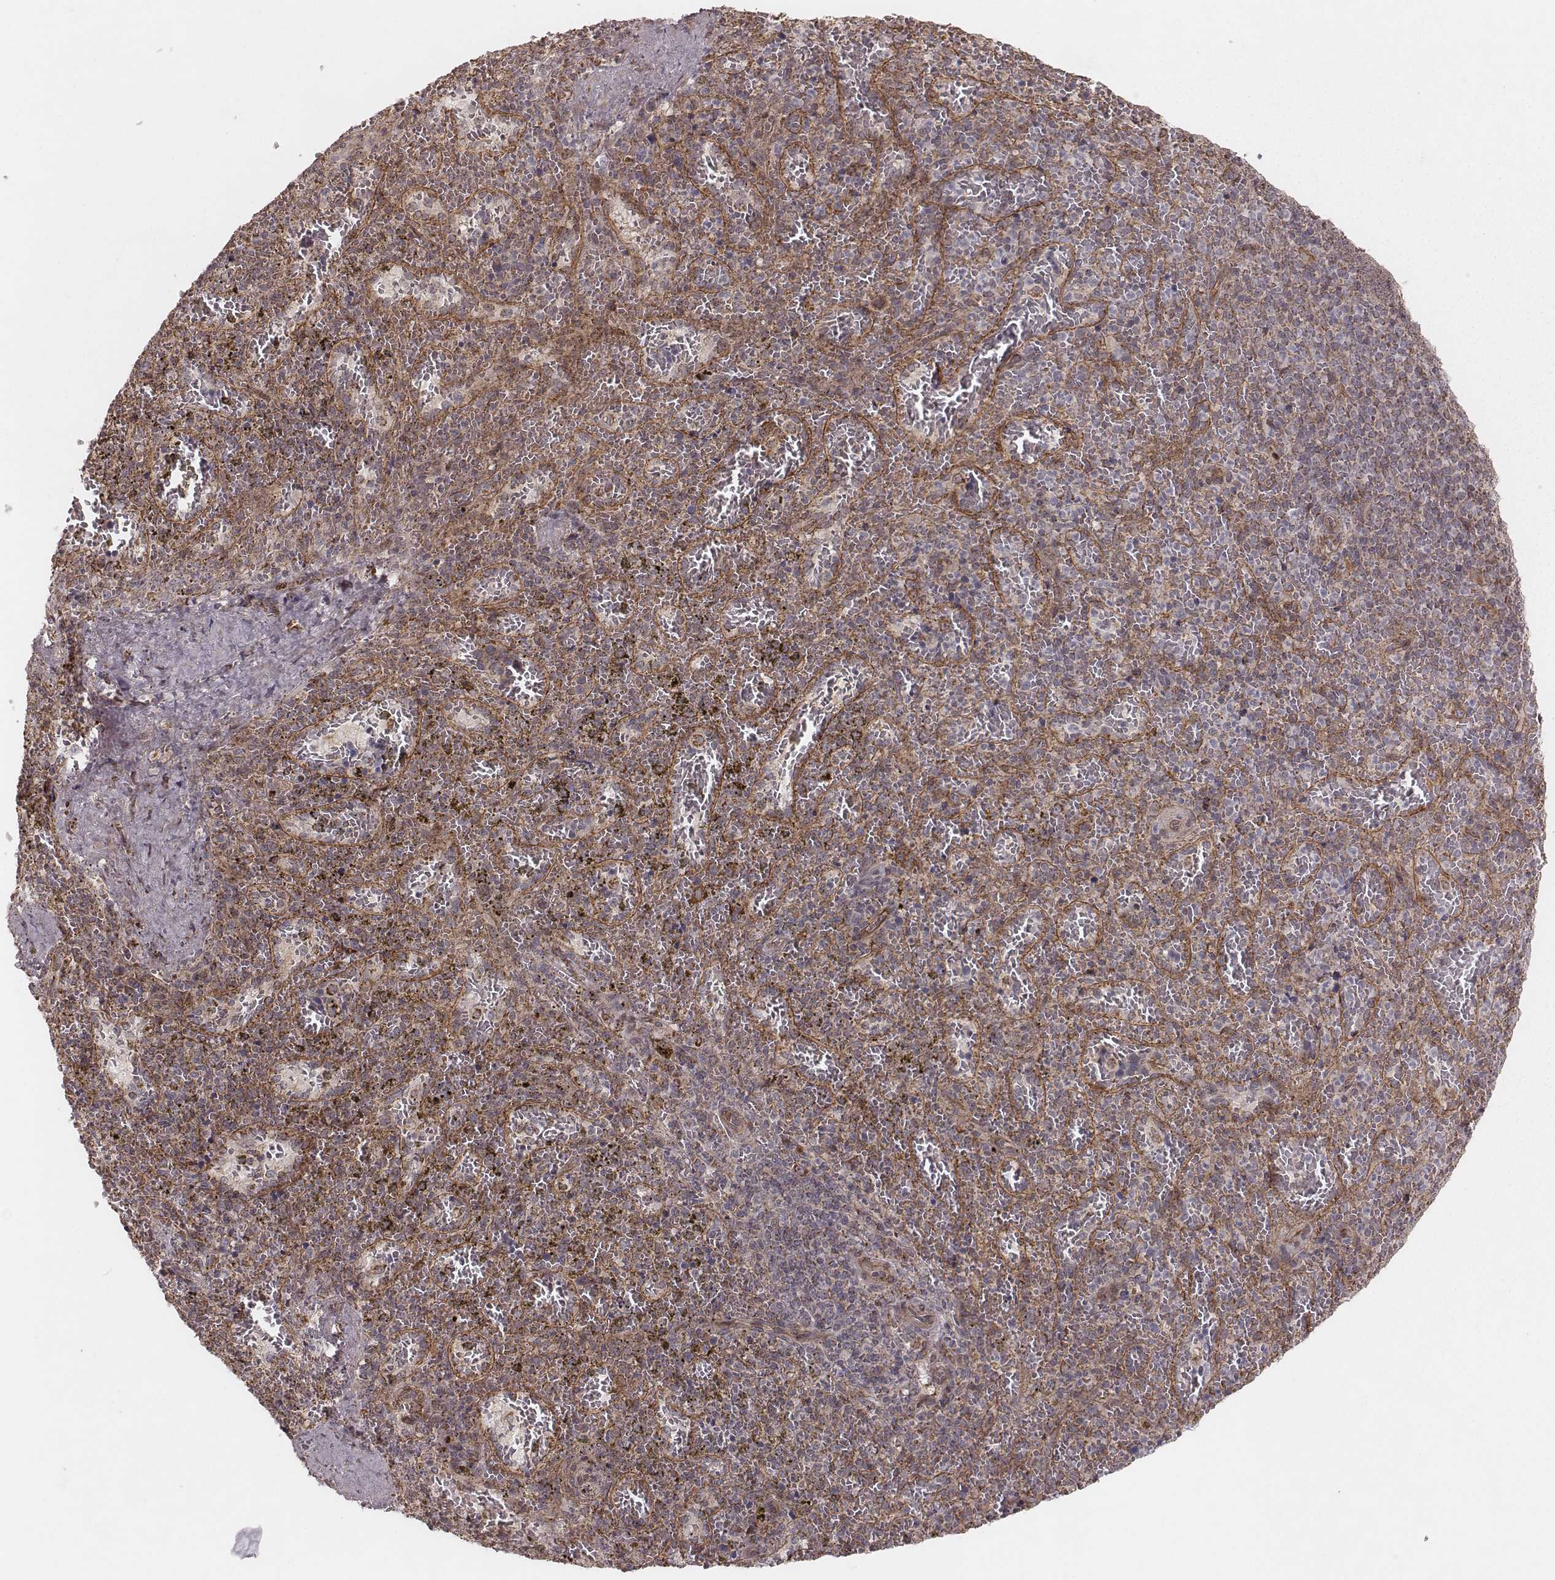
{"staining": {"intensity": "weak", "quantity": "25%-75%", "location": "cytoplasmic/membranous"}, "tissue": "spleen", "cell_type": "Cells in red pulp", "image_type": "normal", "snomed": [{"axis": "morphology", "description": "Normal tissue, NOS"}, {"axis": "topography", "description": "Spleen"}], "caption": "About 25%-75% of cells in red pulp in normal spleen display weak cytoplasmic/membranous protein expression as visualized by brown immunohistochemical staining.", "gene": "NDUFA7", "patient": {"sex": "female", "age": 50}}